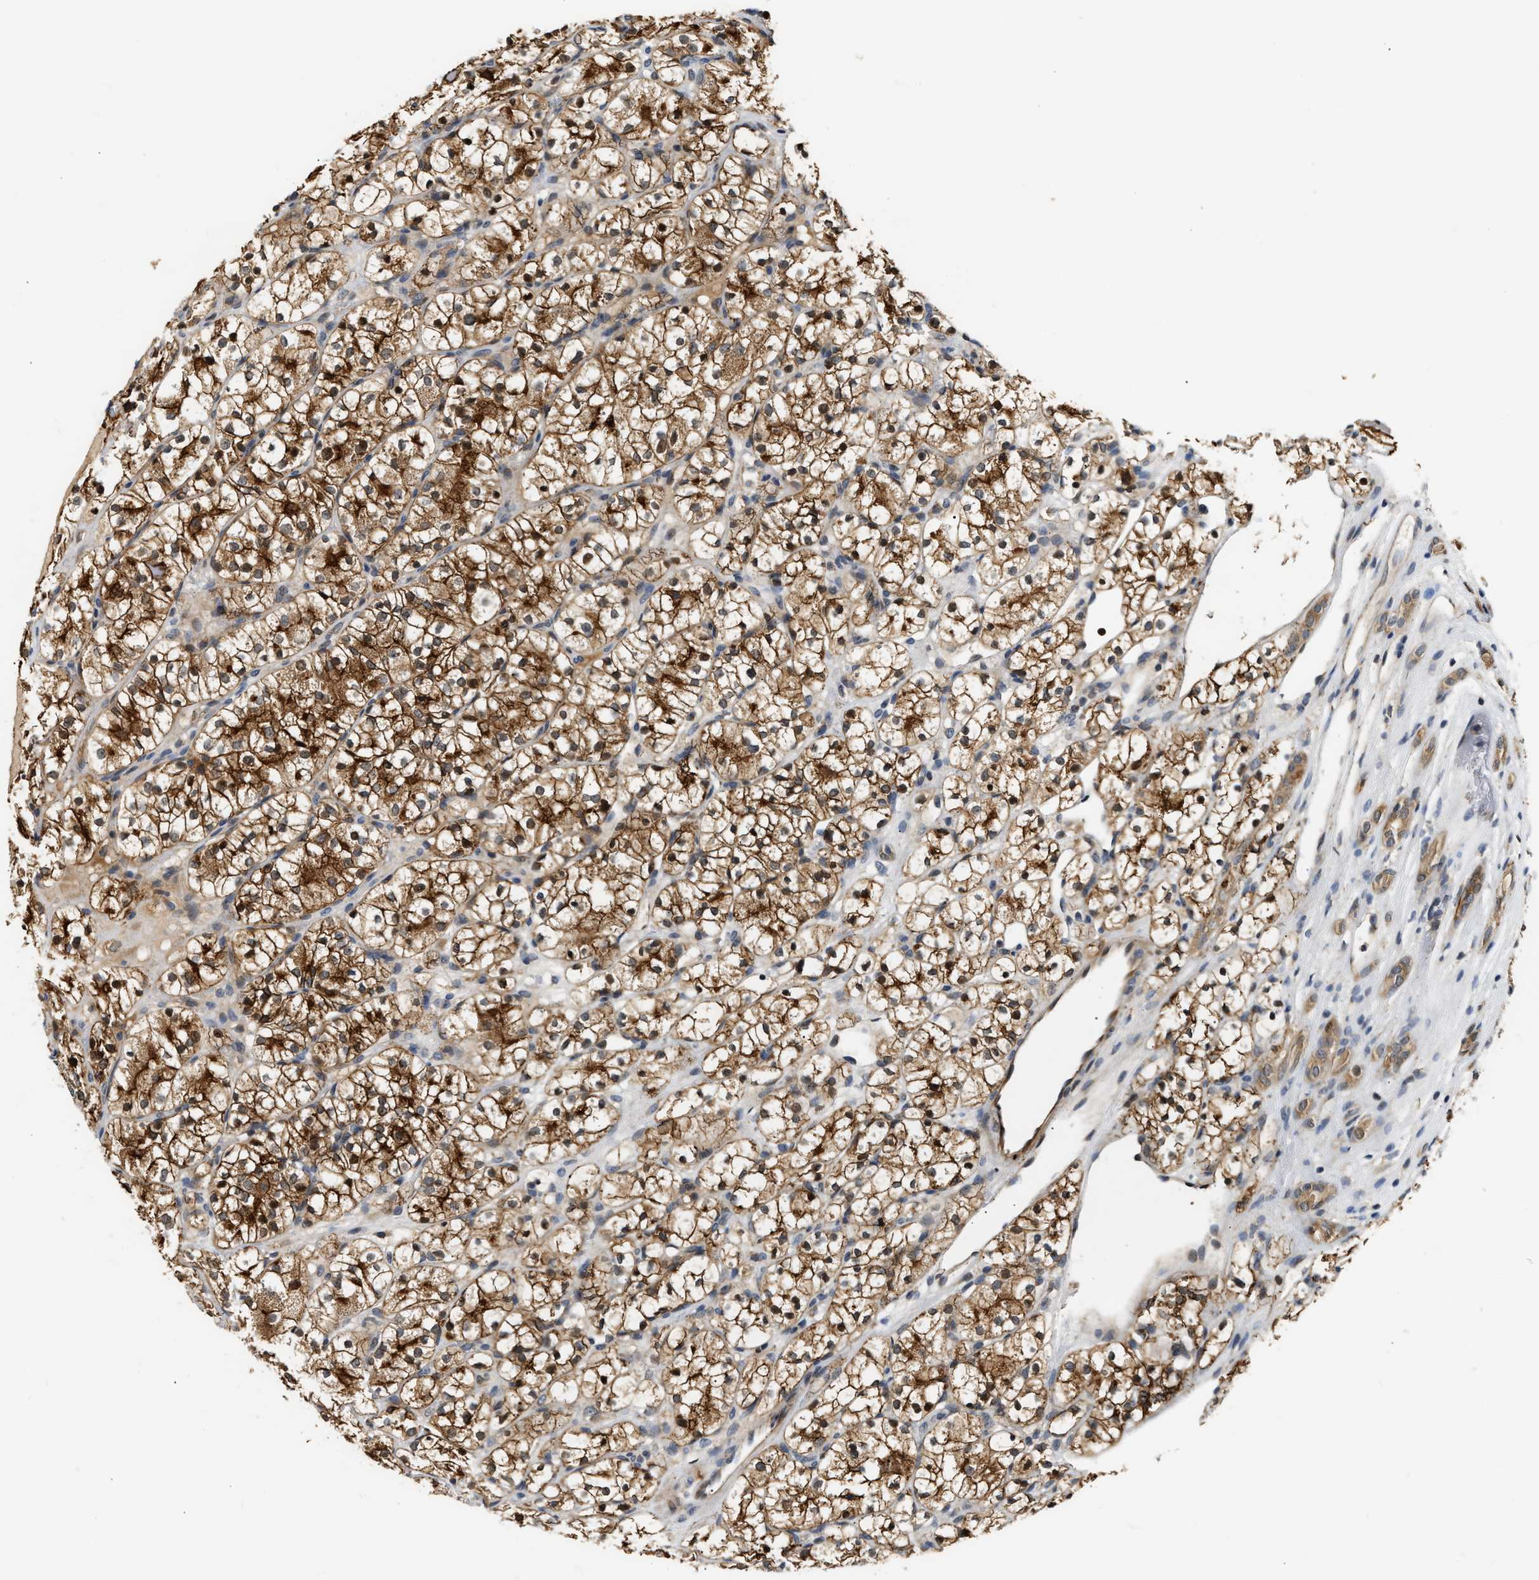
{"staining": {"intensity": "strong", "quantity": ">75%", "location": "cytoplasmic/membranous"}, "tissue": "renal cancer", "cell_type": "Tumor cells", "image_type": "cancer", "snomed": [{"axis": "morphology", "description": "Adenocarcinoma, NOS"}, {"axis": "topography", "description": "Kidney"}], "caption": "Protein expression analysis of human renal adenocarcinoma reveals strong cytoplasmic/membranous staining in approximately >75% of tumor cells.", "gene": "EXTL2", "patient": {"sex": "female", "age": 60}}